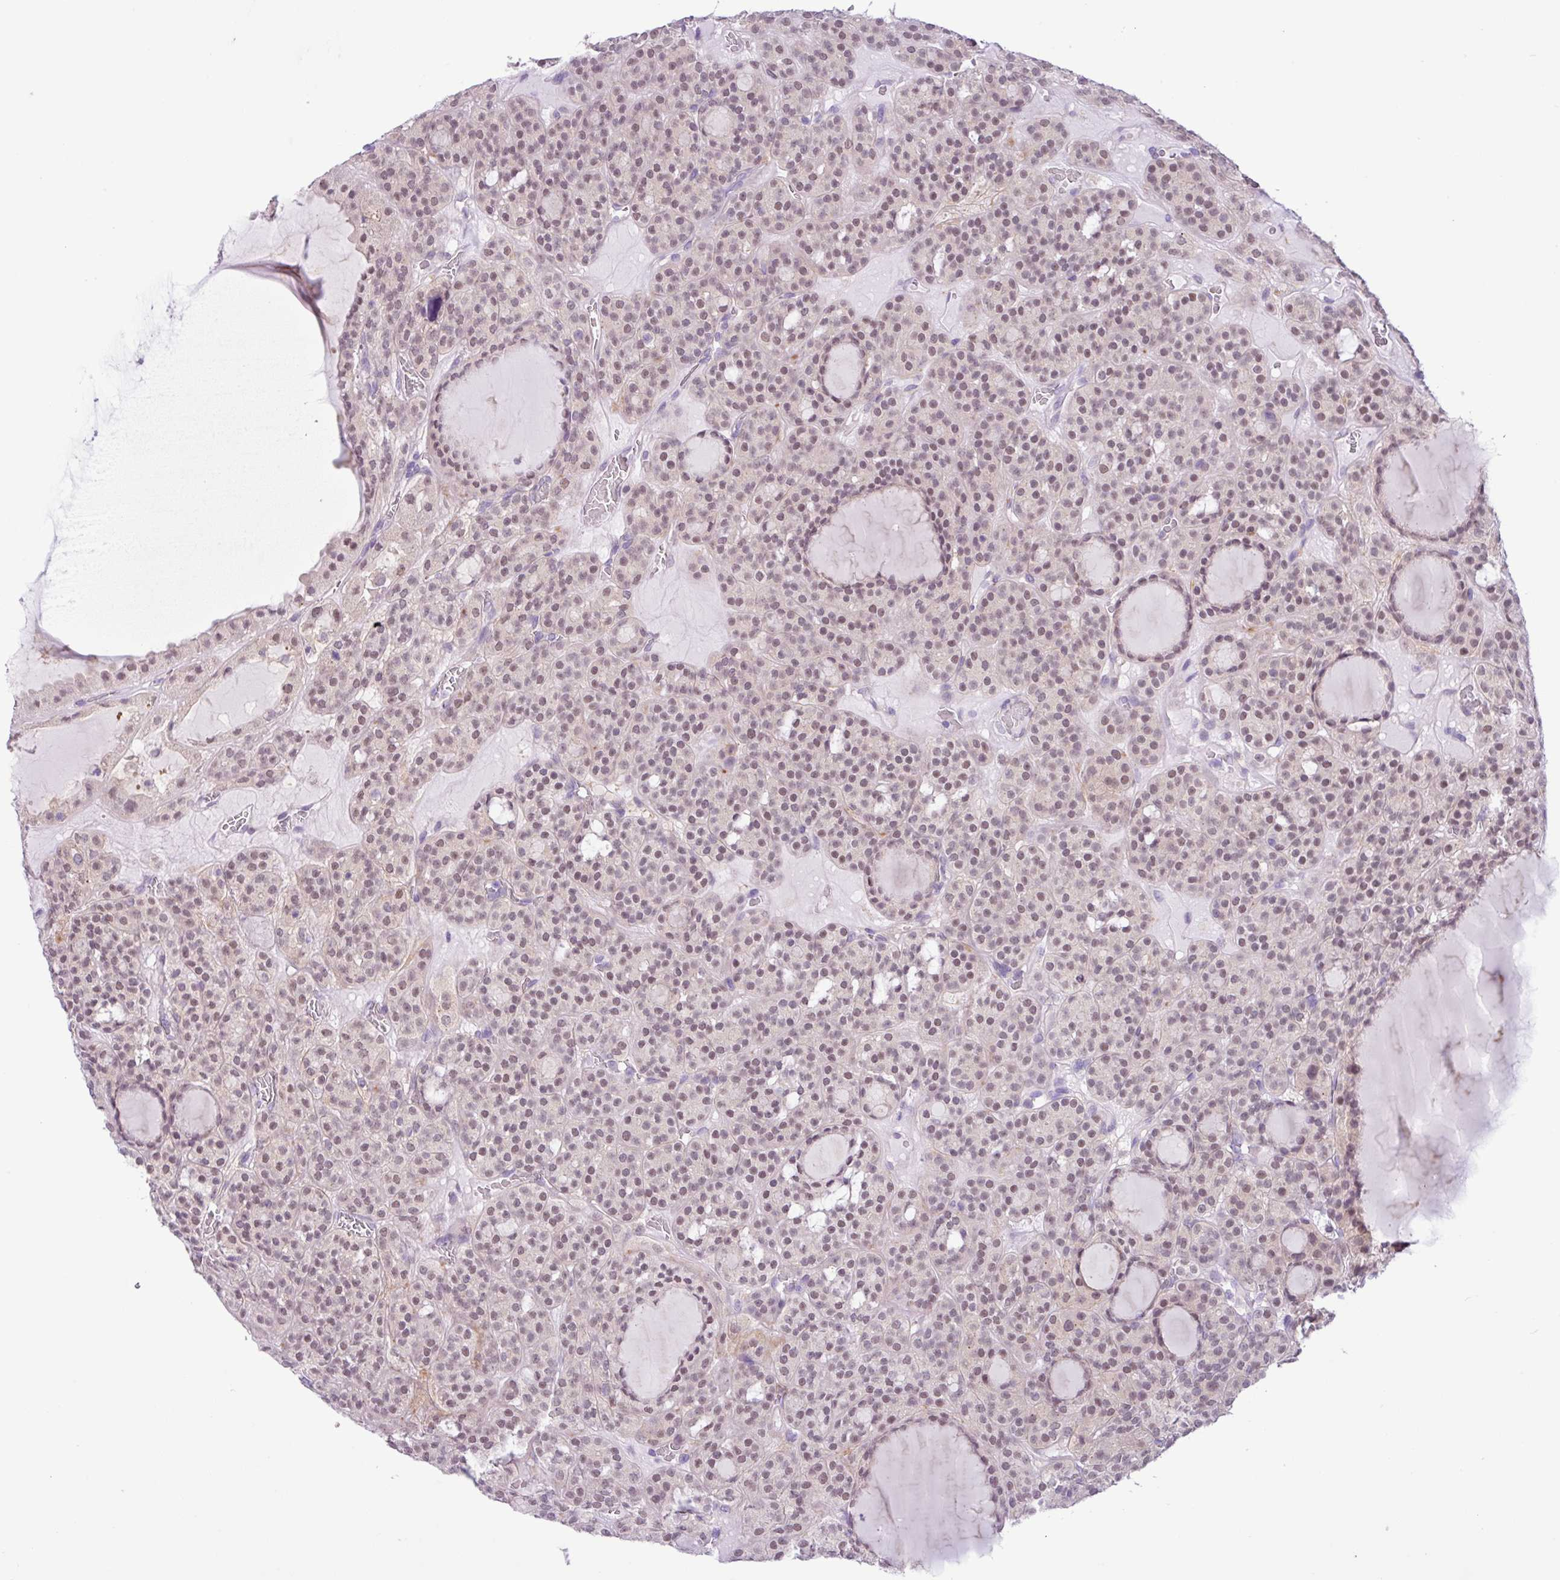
{"staining": {"intensity": "moderate", "quantity": "25%-75%", "location": "nuclear"}, "tissue": "thyroid cancer", "cell_type": "Tumor cells", "image_type": "cancer", "snomed": [{"axis": "morphology", "description": "Follicular adenoma carcinoma, NOS"}, {"axis": "topography", "description": "Thyroid gland"}], "caption": "Immunohistochemistry (DAB (3,3'-diaminobenzidine)) staining of follicular adenoma carcinoma (thyroid) displays moderate nuclear protein positivity in approximately 25%-75% of tumor cells.", "gene": "TONSL", "patient": {"sex": "female", "age": 63}}